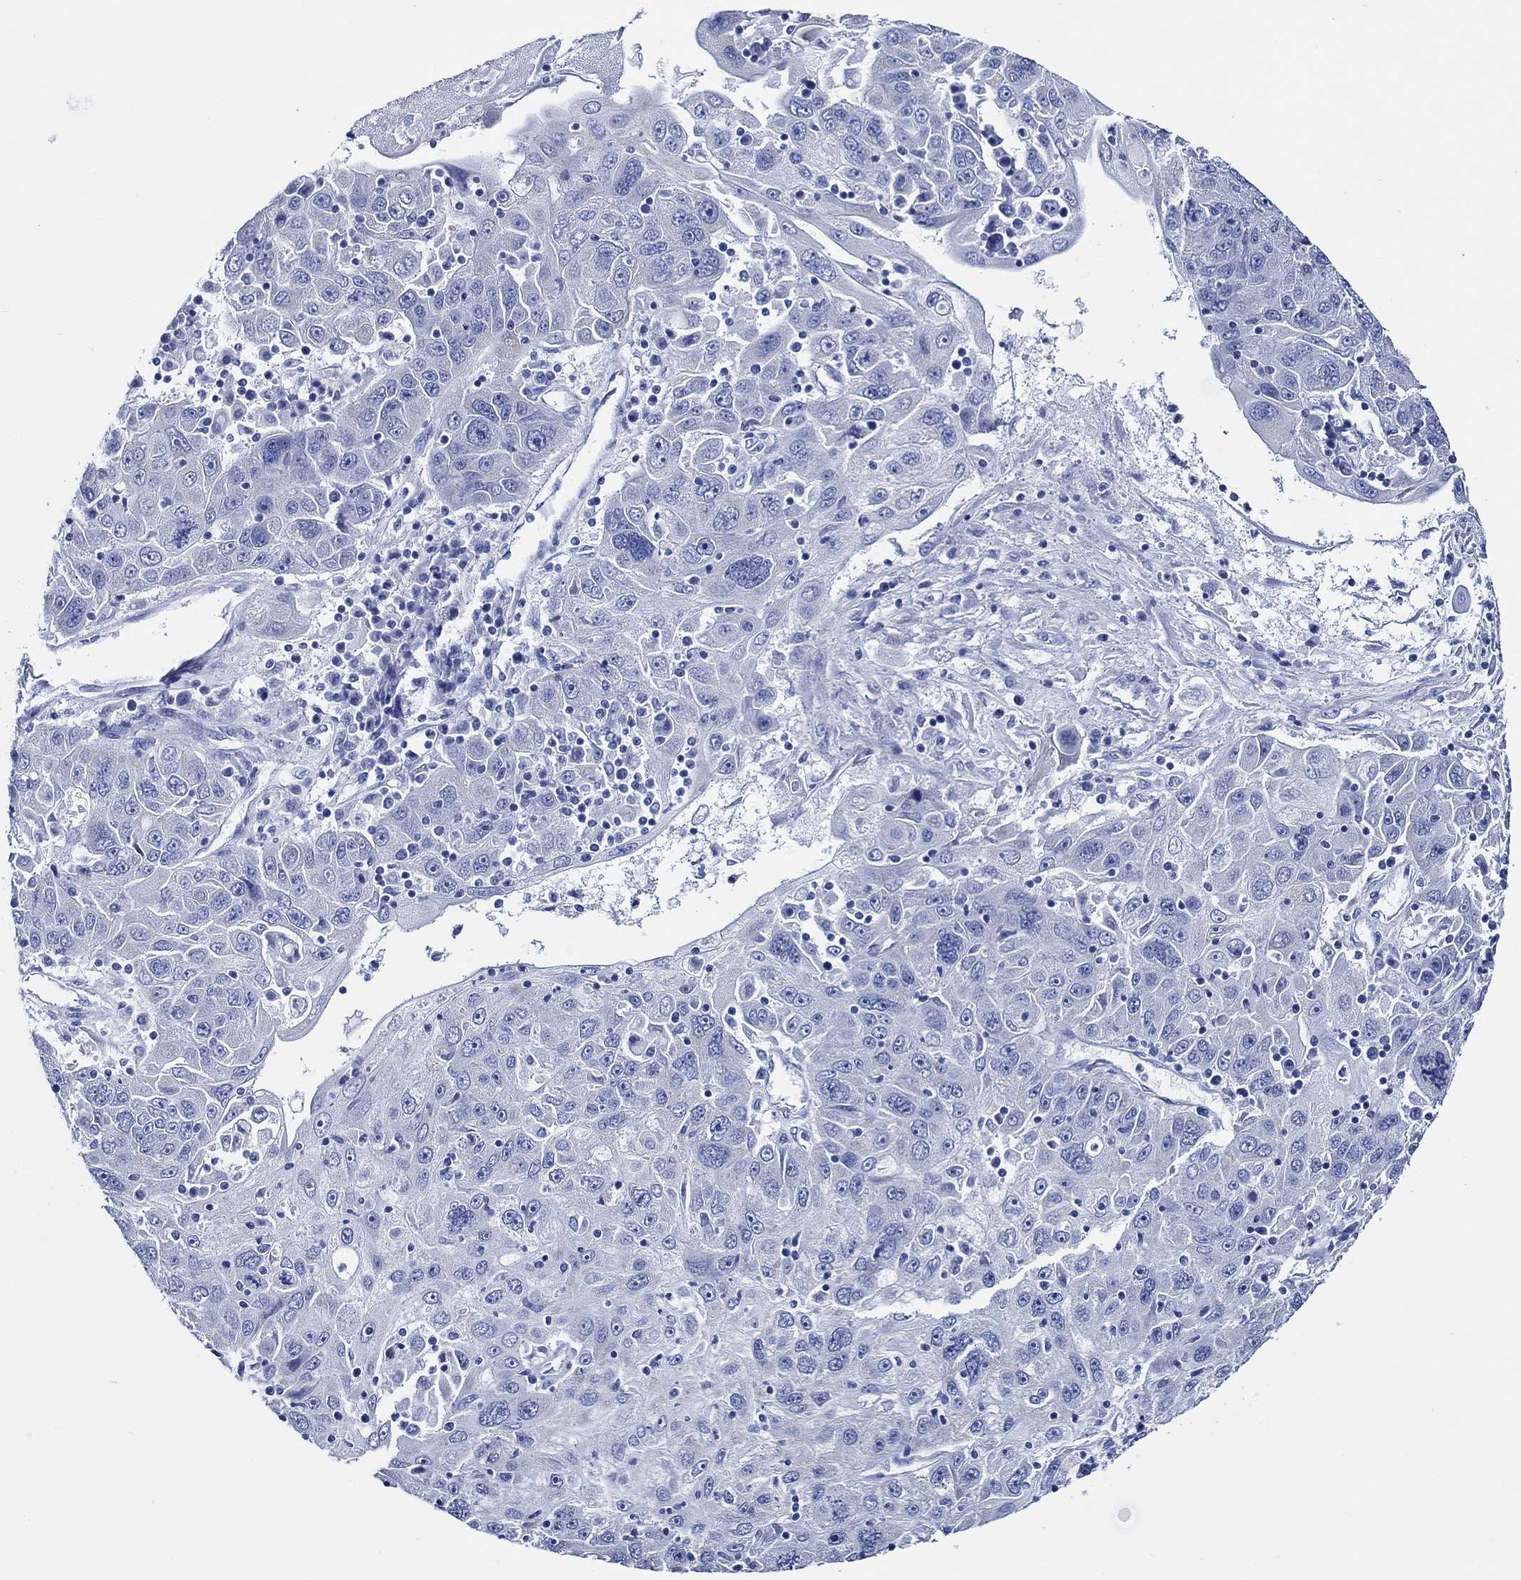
{"staining": {"intensity": "negative", "quantity": "none", "location": "none"}, "tissue": "stomach cancer", "cell_type": "Tumor cells", "image_type": "cancer", "snomed": [{"axis": "morphology", "description": "Adenocarcinoma, NOS"}, {"axis": "topography", "description": "Stomach"}], "caption": "Immunohistochemistry image of stomach adenocarcinoma stained for a protein (brown), which shows no expression in tumor cells.", "gene": "WDR62", "patient": {"sex": "male", "age": 56}}